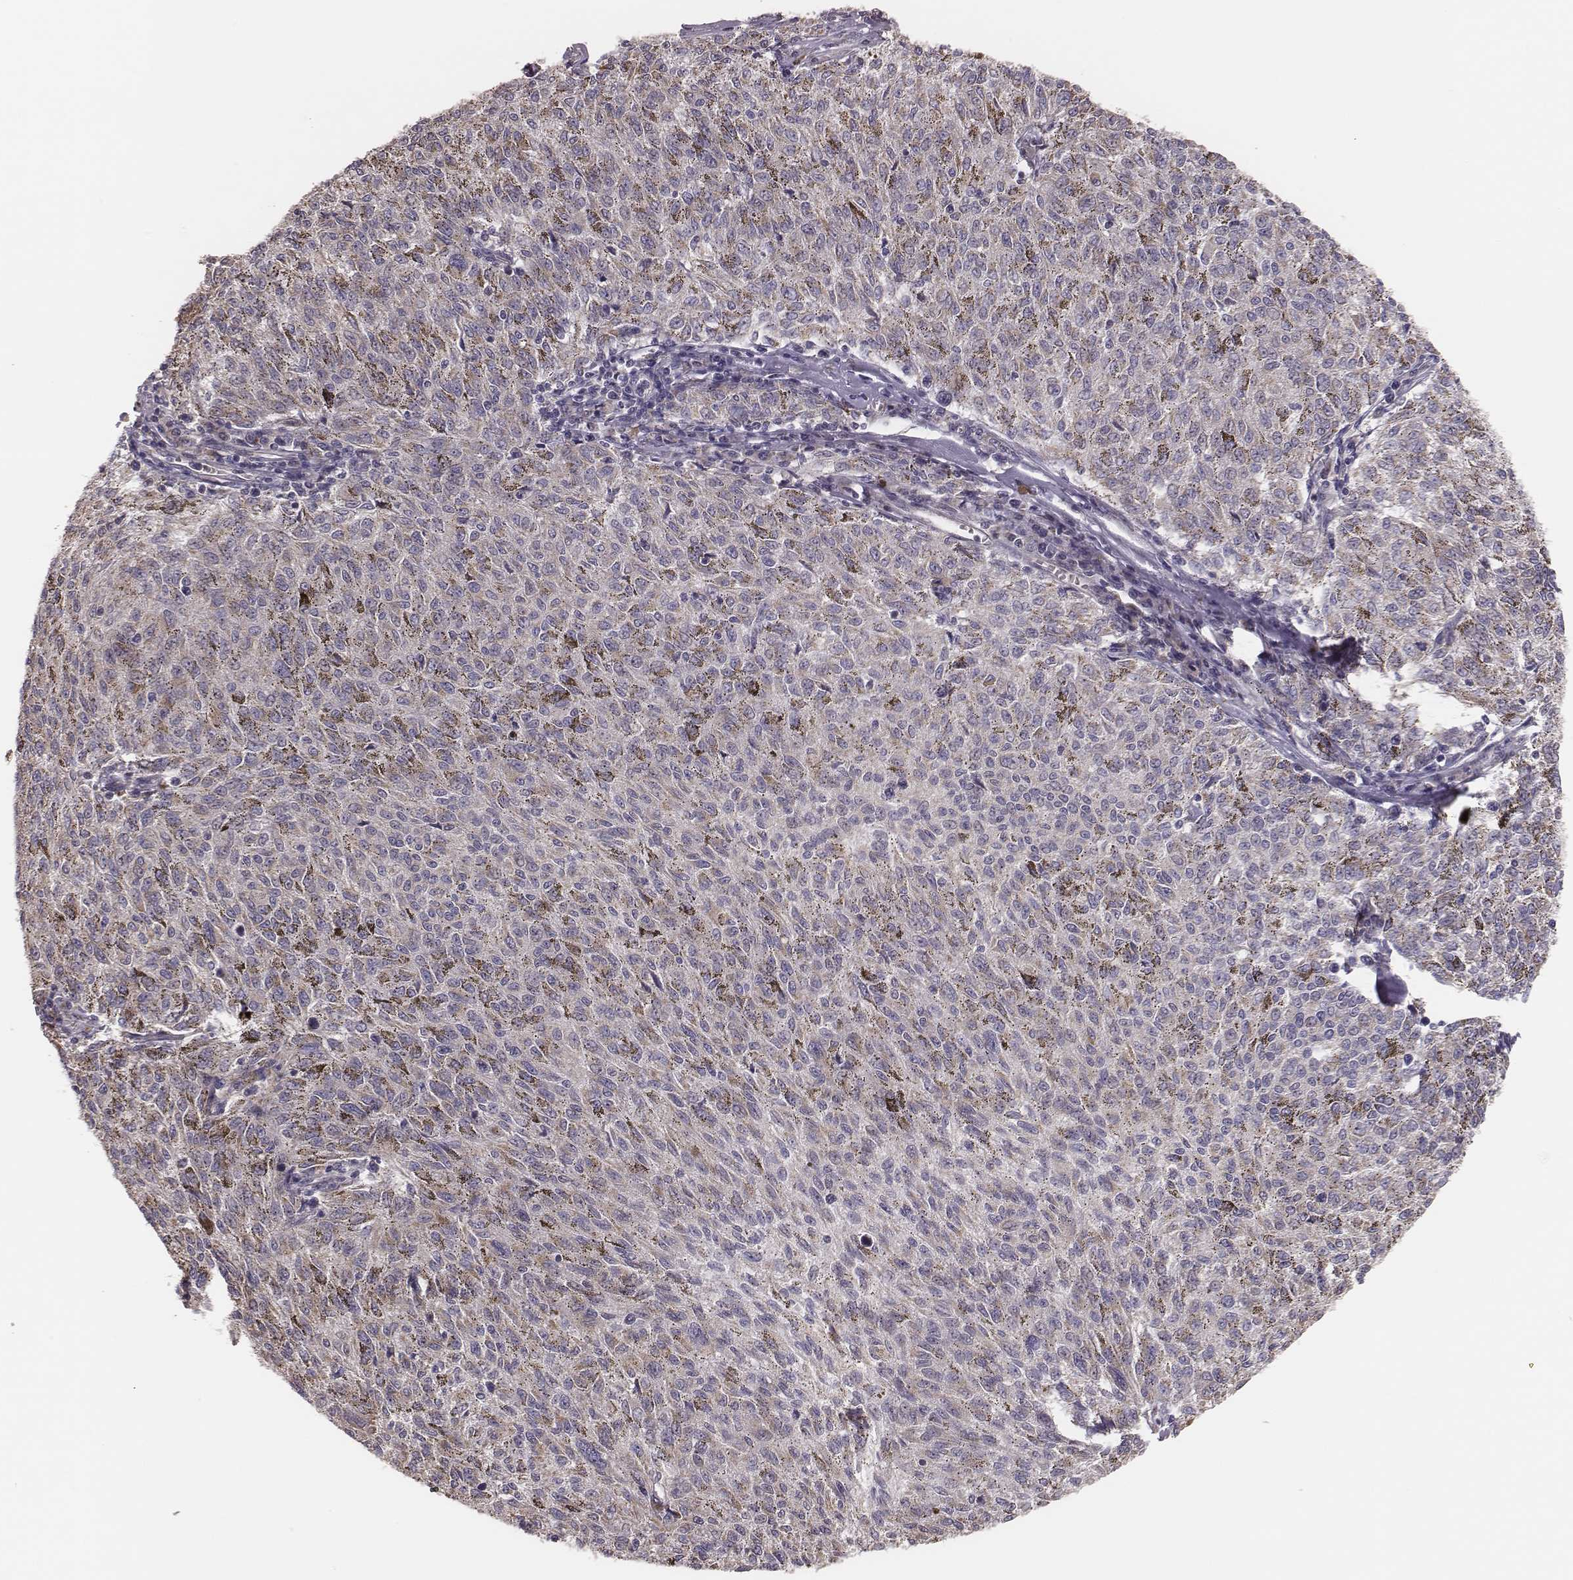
{"staining": {"intensity": "weak", "quantity": "<25%", "location": "cytoplasmic/membranous"}, "tissue": "melanoma", "cell_type": "Tumor cells", "image_type": "cancer", "snomed": [{"axis": "morphology", "description": "Malignant melanoma, NOS"}, {"axis": "topography", "description": "Skin"}], "caption": "A histopathology image of human malignant melanoma is negative for staining in tumor cells.", "gene": "HAVCR1", "patient": {"sex": "female", "age": 72}}